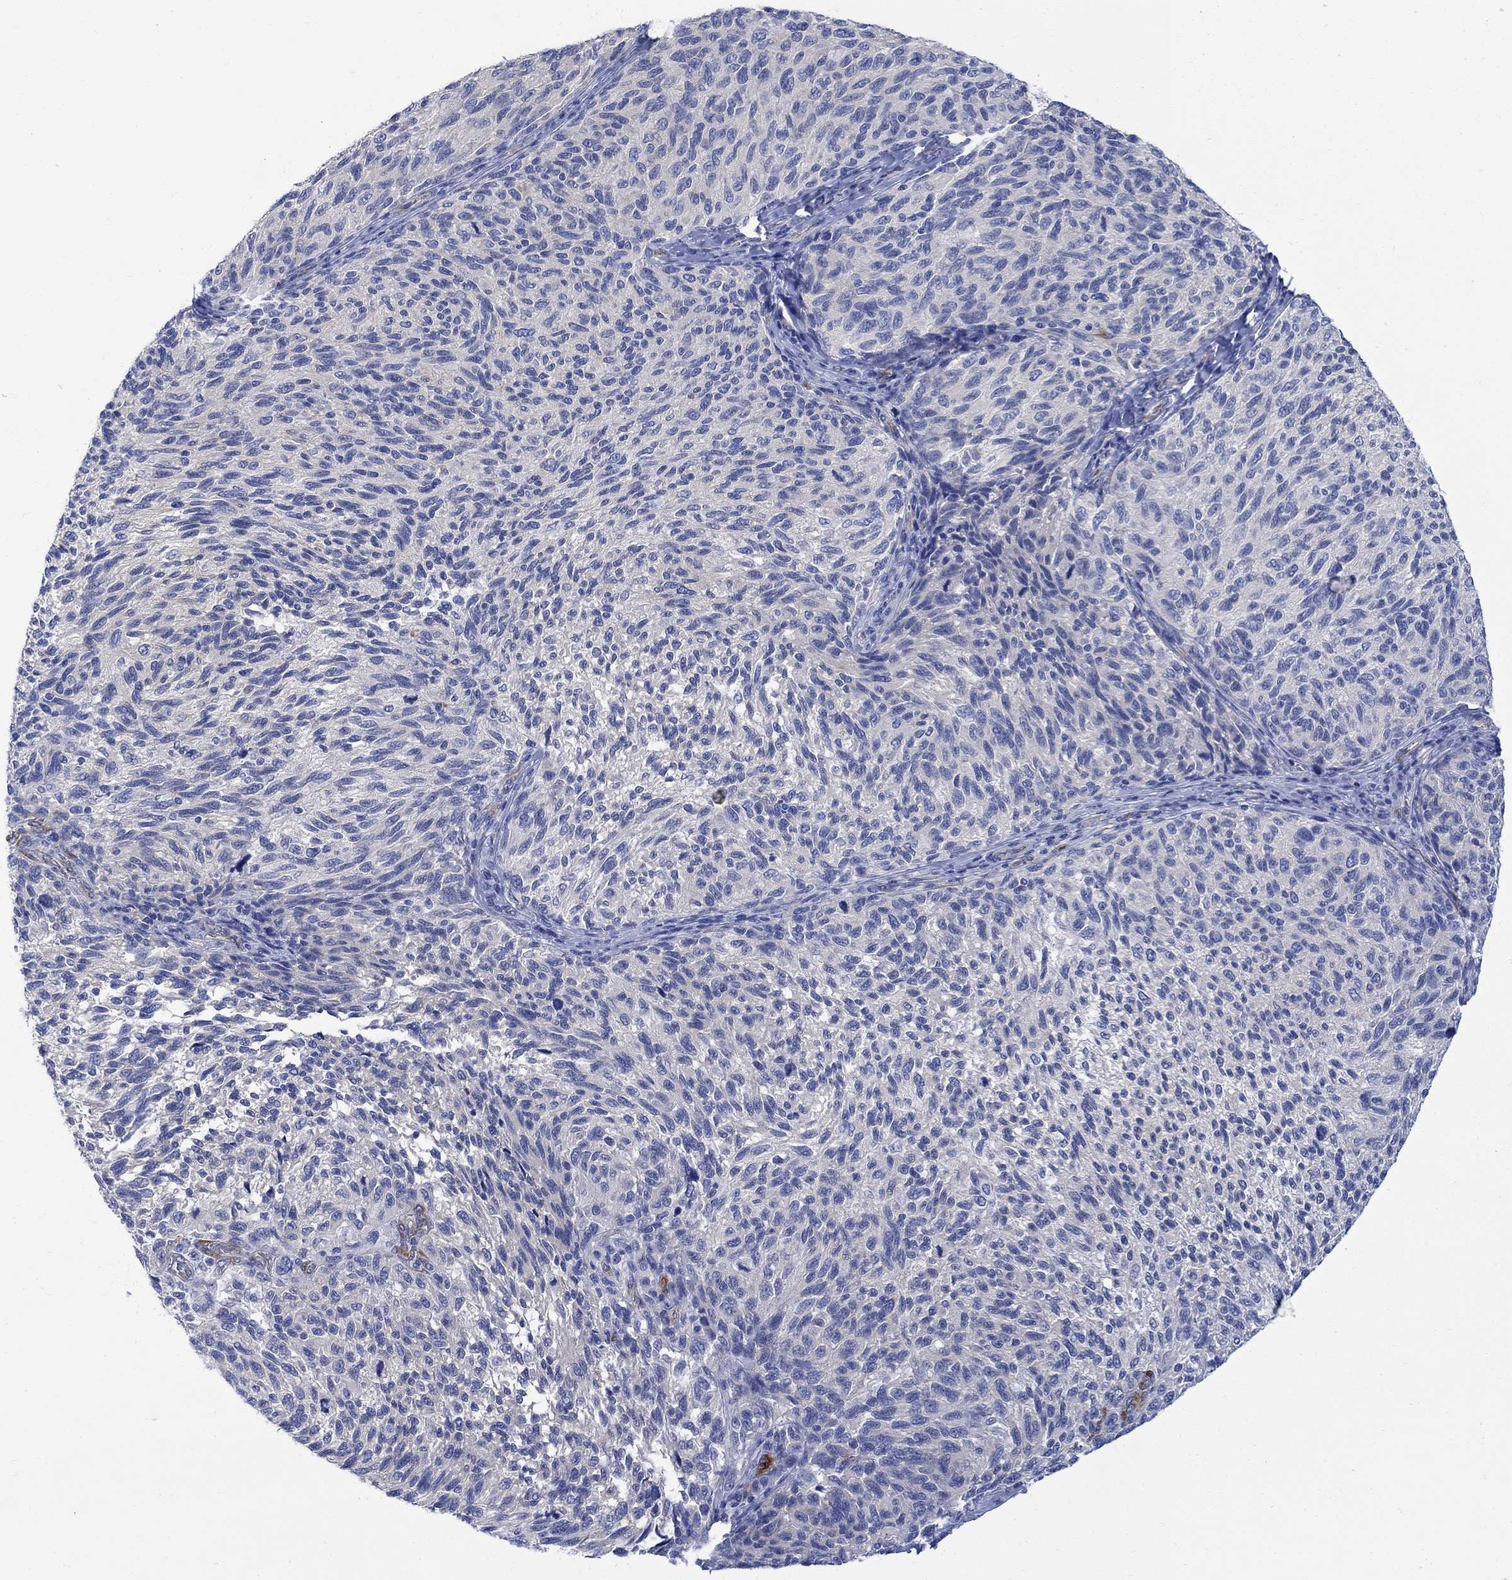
{"staining": {"intensity": "negative", "quantity": "none", "location": "none"}, "tissue": "melanoma", "cell_type": "Tumor cells", "image_type": "cancer", "snomed": [{"axis": "morphology", "description": "Malignant melanoma, NOS"}, {"axis": "topography", "description": "Skin"}], "caption": "An immunohistochemistry photomicrograph of malignant melanoma is shown. There is no staining in tumor cells of malignant melanoma.", "gene": "TGM2", "patient": {"sex": "female", "age": 73}}